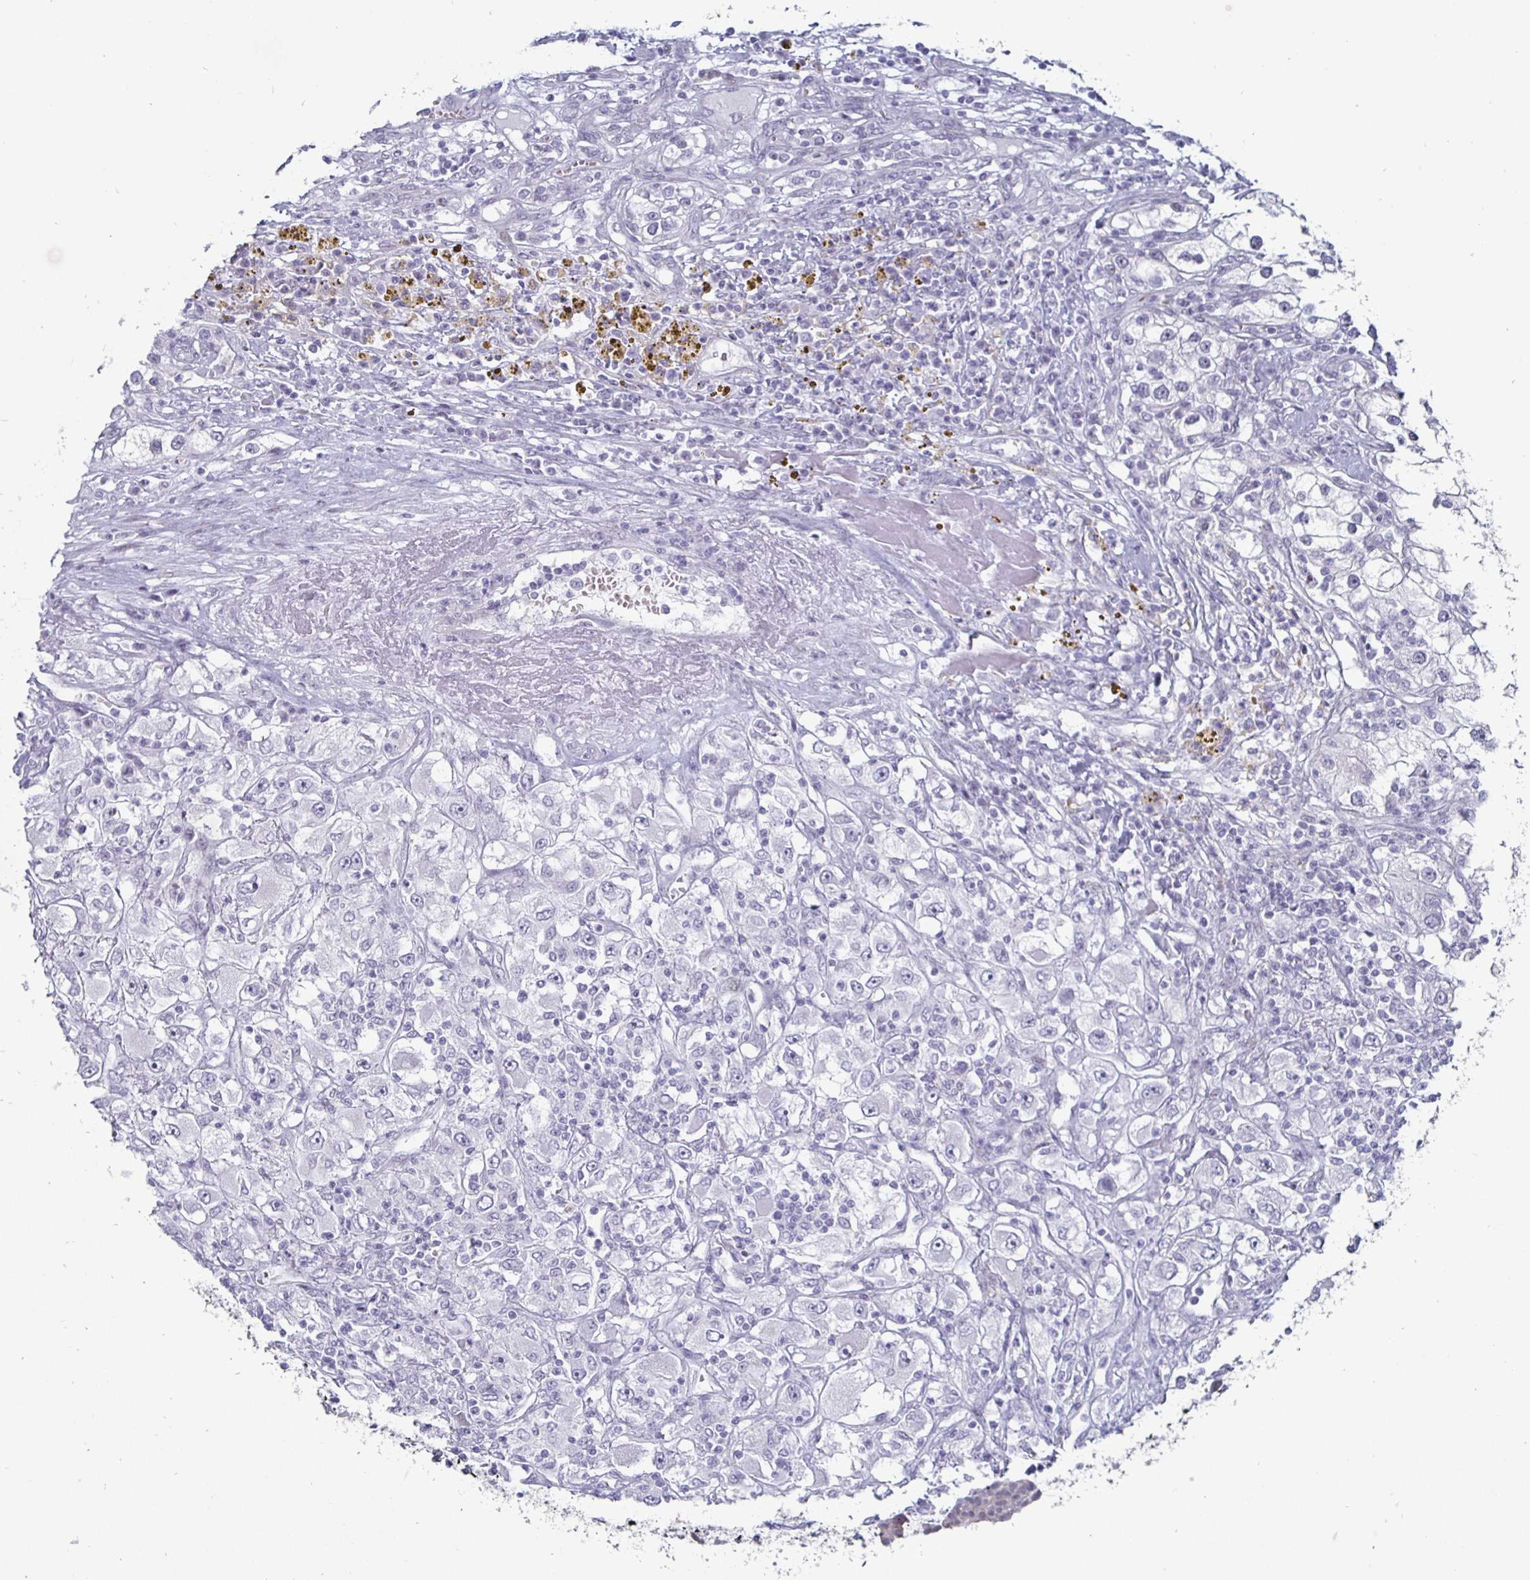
{"staining": {"intensity": "negative", "quantity": "none", "location": "none"}, "tissue": "renal cancer", "cell_type": "Tumor cells", "image_type": "cancer", "snomed": [{"axis": "morphology", "description": "Adenocarcinoma, NOS"}, {"axis": "topography", "description": "Kidney"}], "caption": "The image demonstrates no significant staining in tumor cells of adenocarcinoma (renal).", "gene": "OOSP2", "patient": {"sex": "female", "age": 52}}